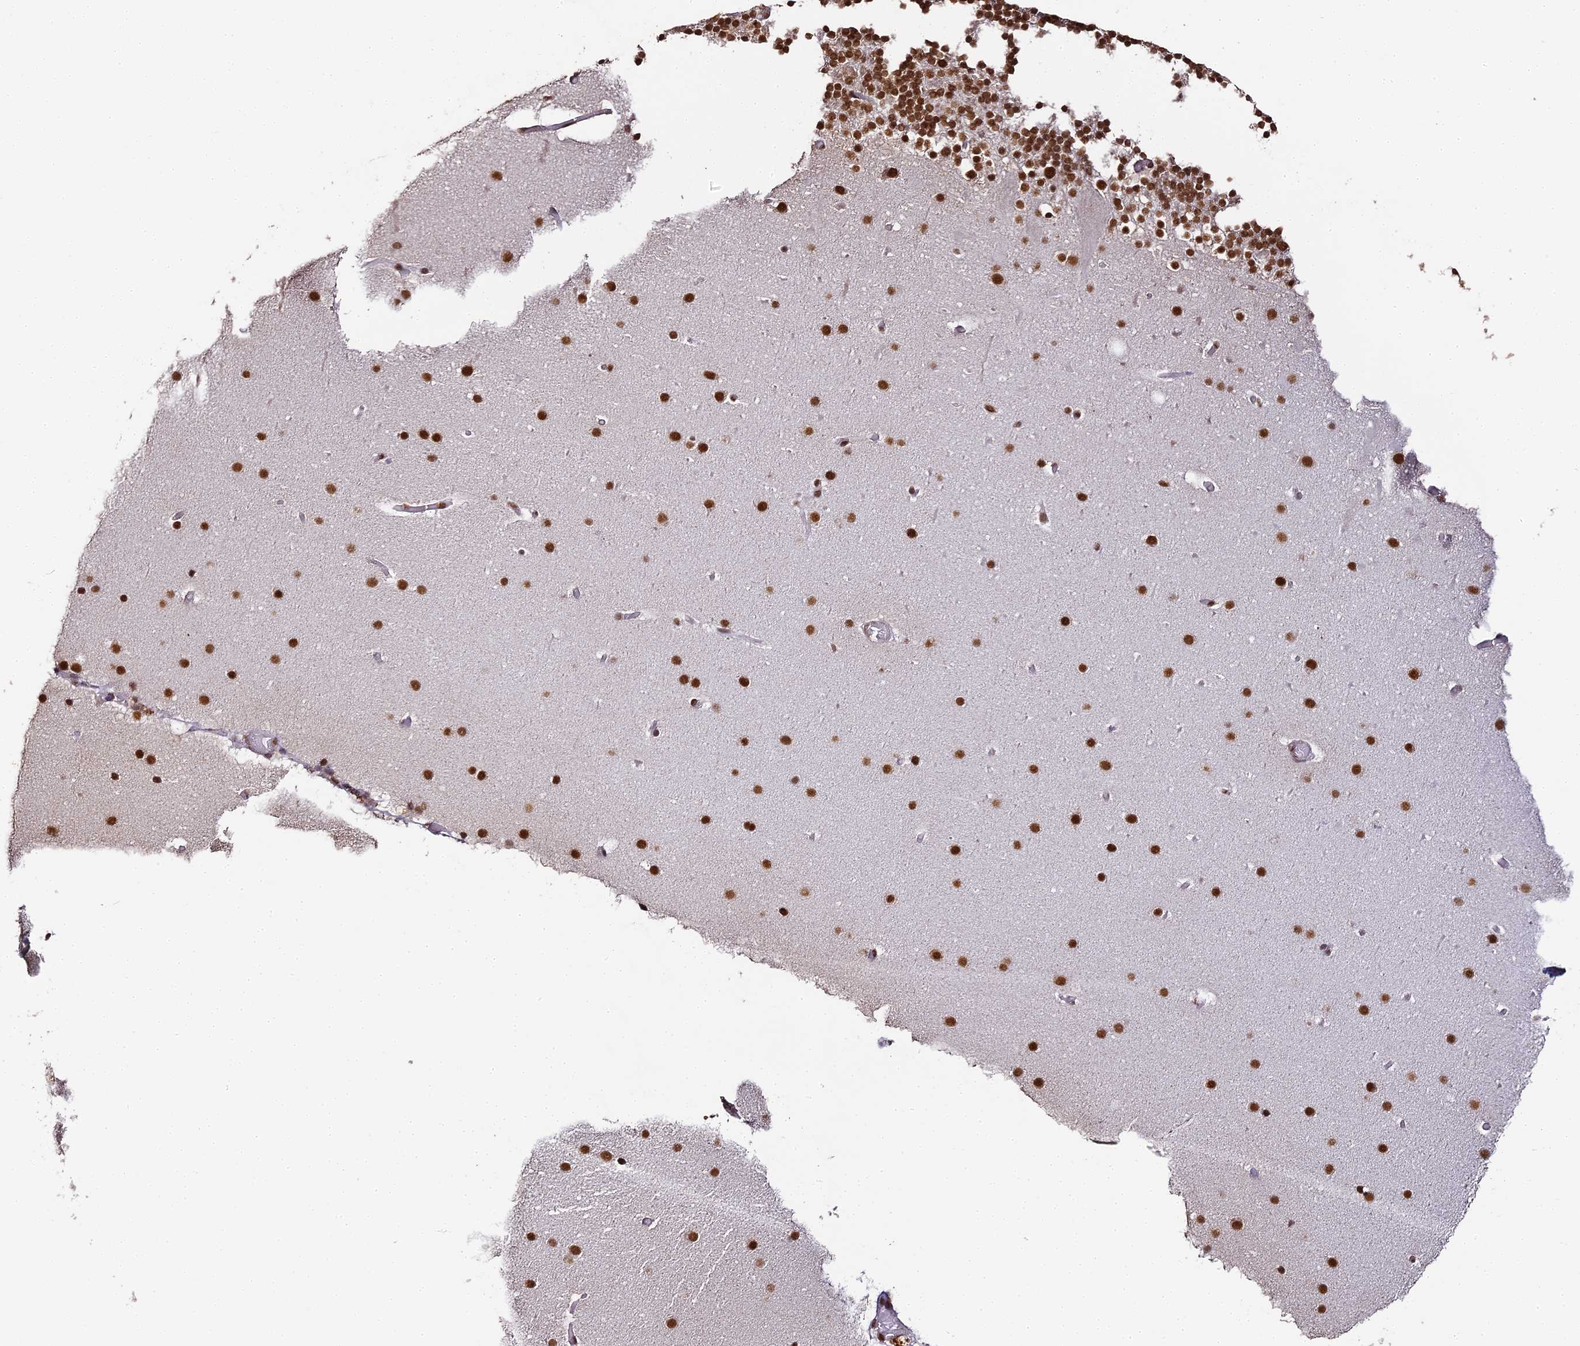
{"staining": {"intensity": "strong", "quantity": ">75%", "location": "nuclear"}, "tissue": "cerebellum", "cell_type": "Cells in granular layer", "image_type": "normal", "snomed": [{"axis": "morphology", "description": "Normal tissue, NOS"}, {"axis": "topography", "description": "Cerebellum"}], "caption": "IHC (DAB (3,3'-diaminobenzidine)) staining of benign human cerebellum reveals strong nuclear protein positivity in about >75% of cells in granular layer.", "gene": "HNRNPA1", "patient": {"sex": "male", "age": 57}}